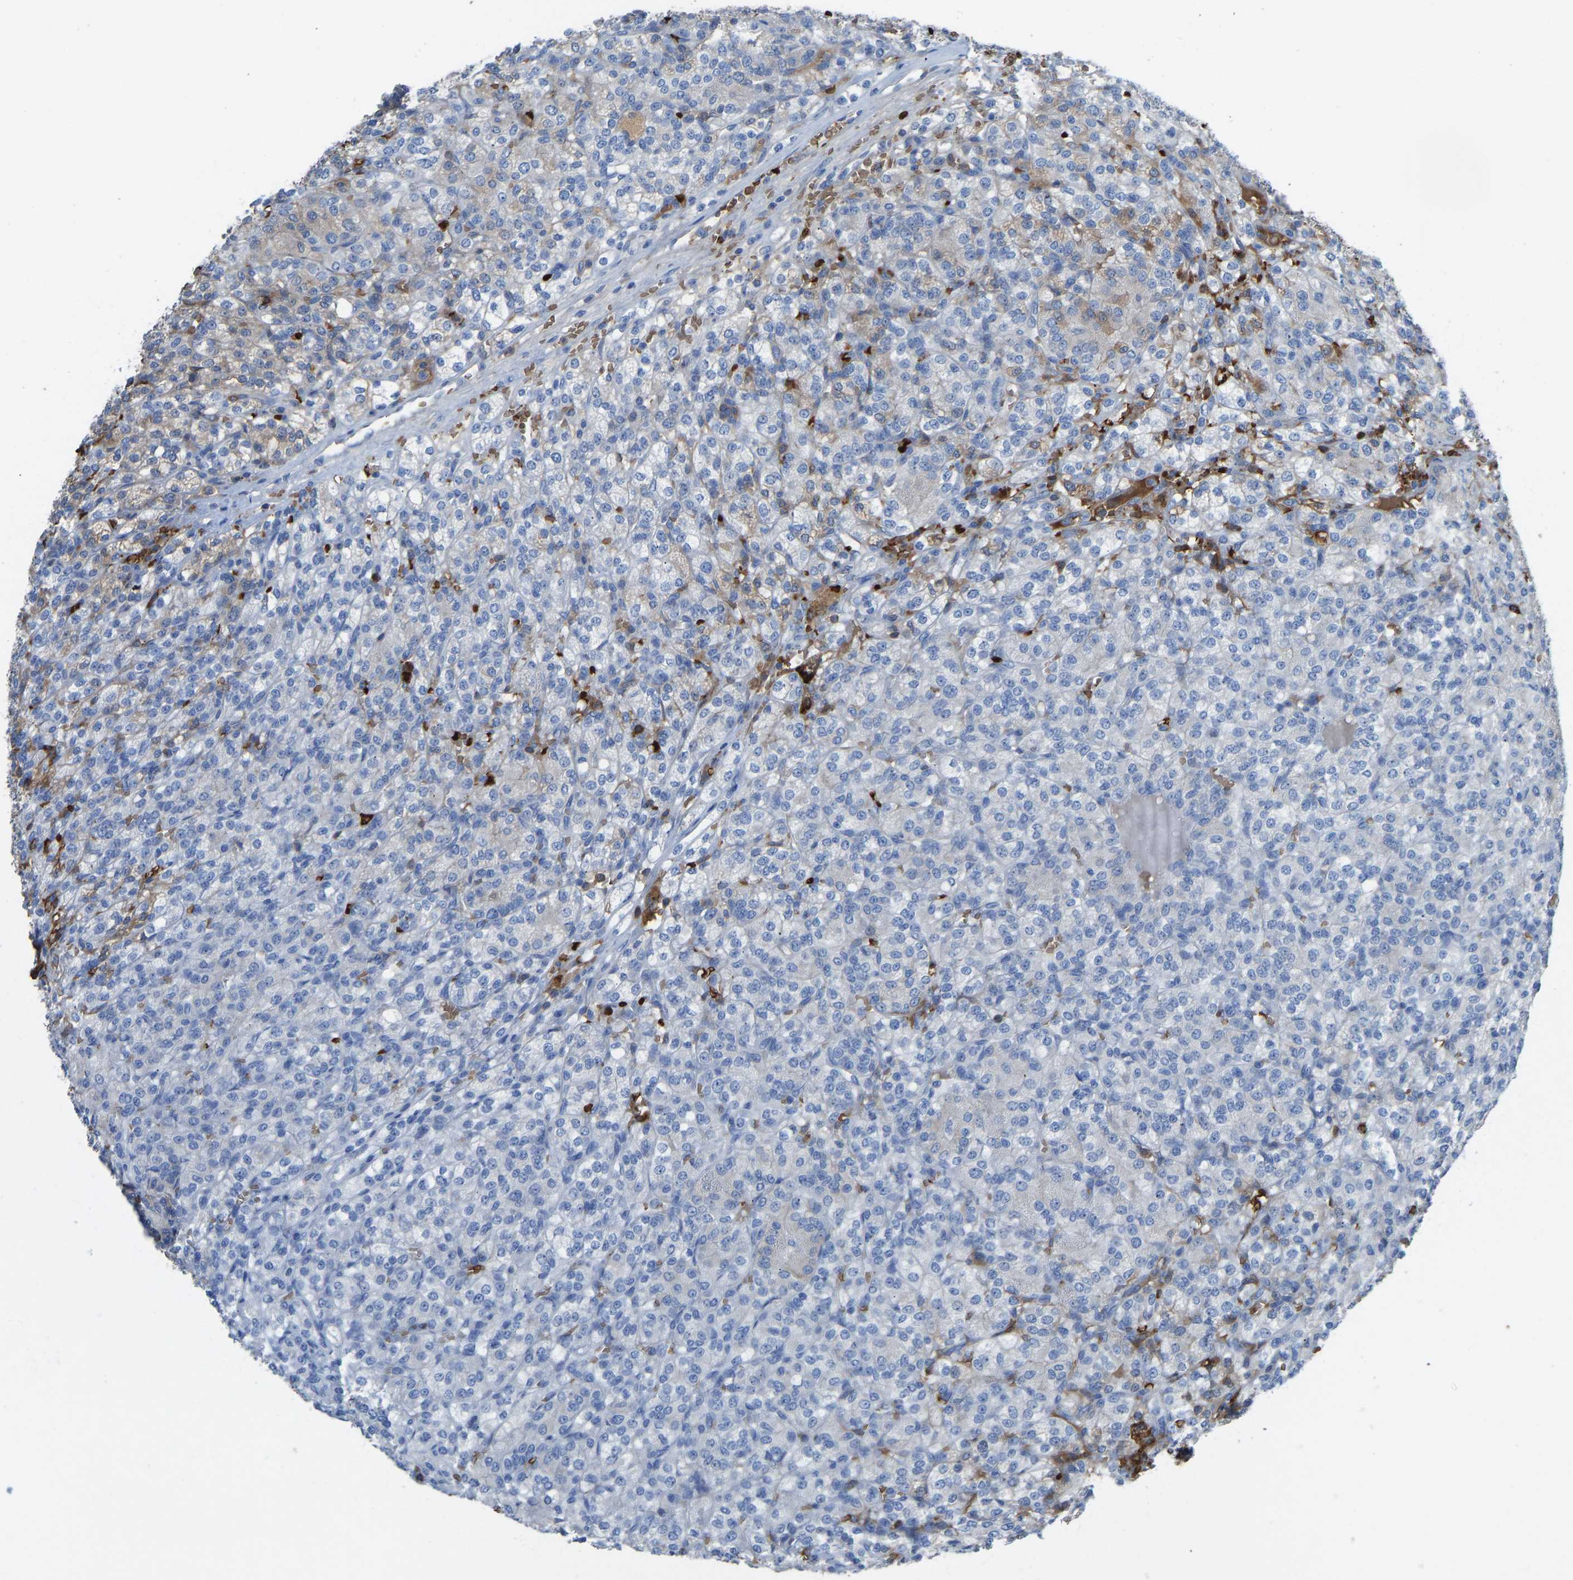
{"staining": {"intensity": "negative", "quantity": "none", "location": "none"}, "tissue": "renal cancer", "cell_type": "Tumor cells", "image_type": "cancer", "snomed": [{"axis": "morphology", "description": "Adenocarcinoma, NOS"}, {"axis": "topography", "description": "Kidney"}], "caption": "DAB immunohistochemical staining of adenocarcinoma (renal) demonstrates no significant expression in tumor cells.", "gene": "PIGS", "patient": {"sex": "male", "age": 77}}